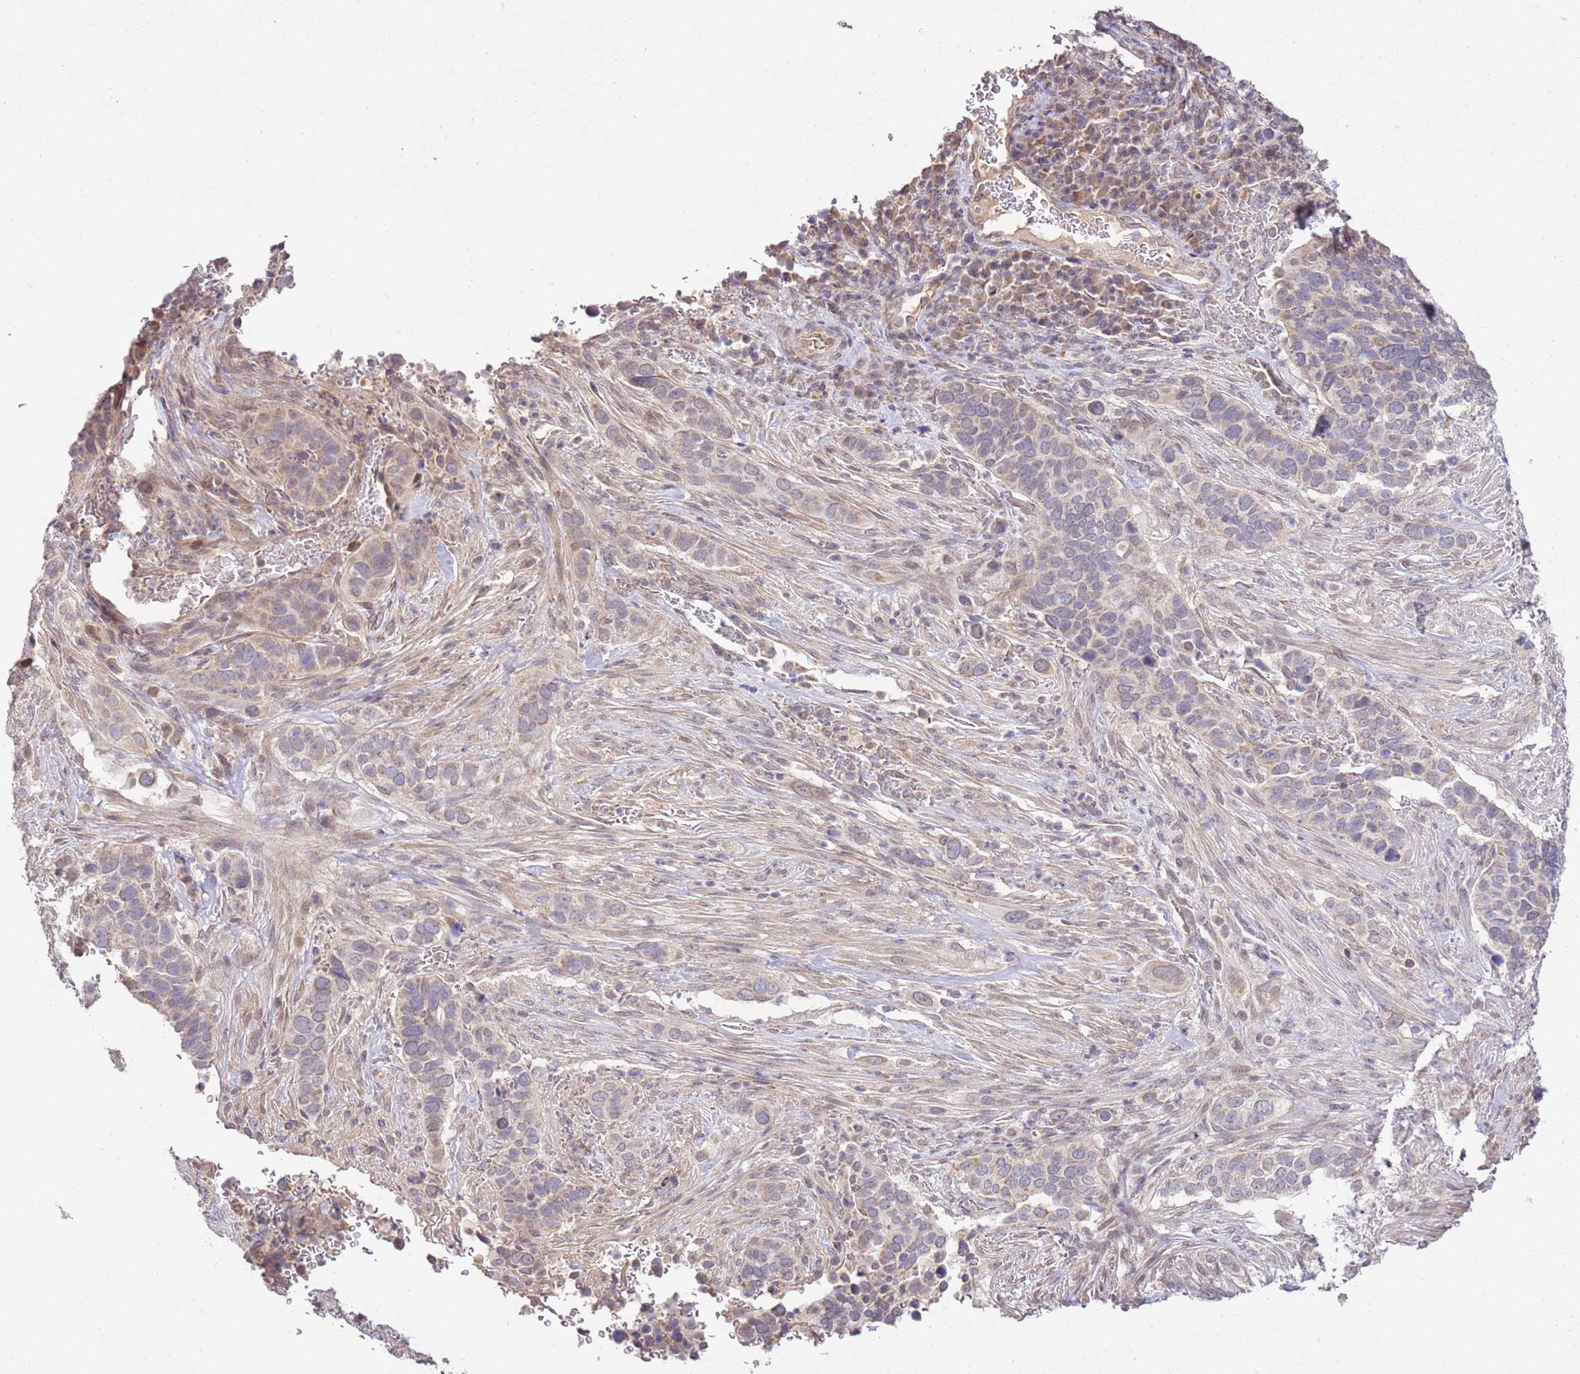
{"staining": {"intensity": "negative", "quantity": "none", "location": "none"}, "tissue": "cervical cancer", "cell_type": "Tumor cells", "image_type": "cancer", "snomed": [{"axis": "morphology", "description": "Squamous cell carcinoma, NOS"}, {"axis": "topography", "description": "Cervix"}], "caption": "The histopathology image demonstrates no staining of tumor cells in cervical cancer.", "gene": "IVD", "patient": {"sex": "female", "age": 38}}